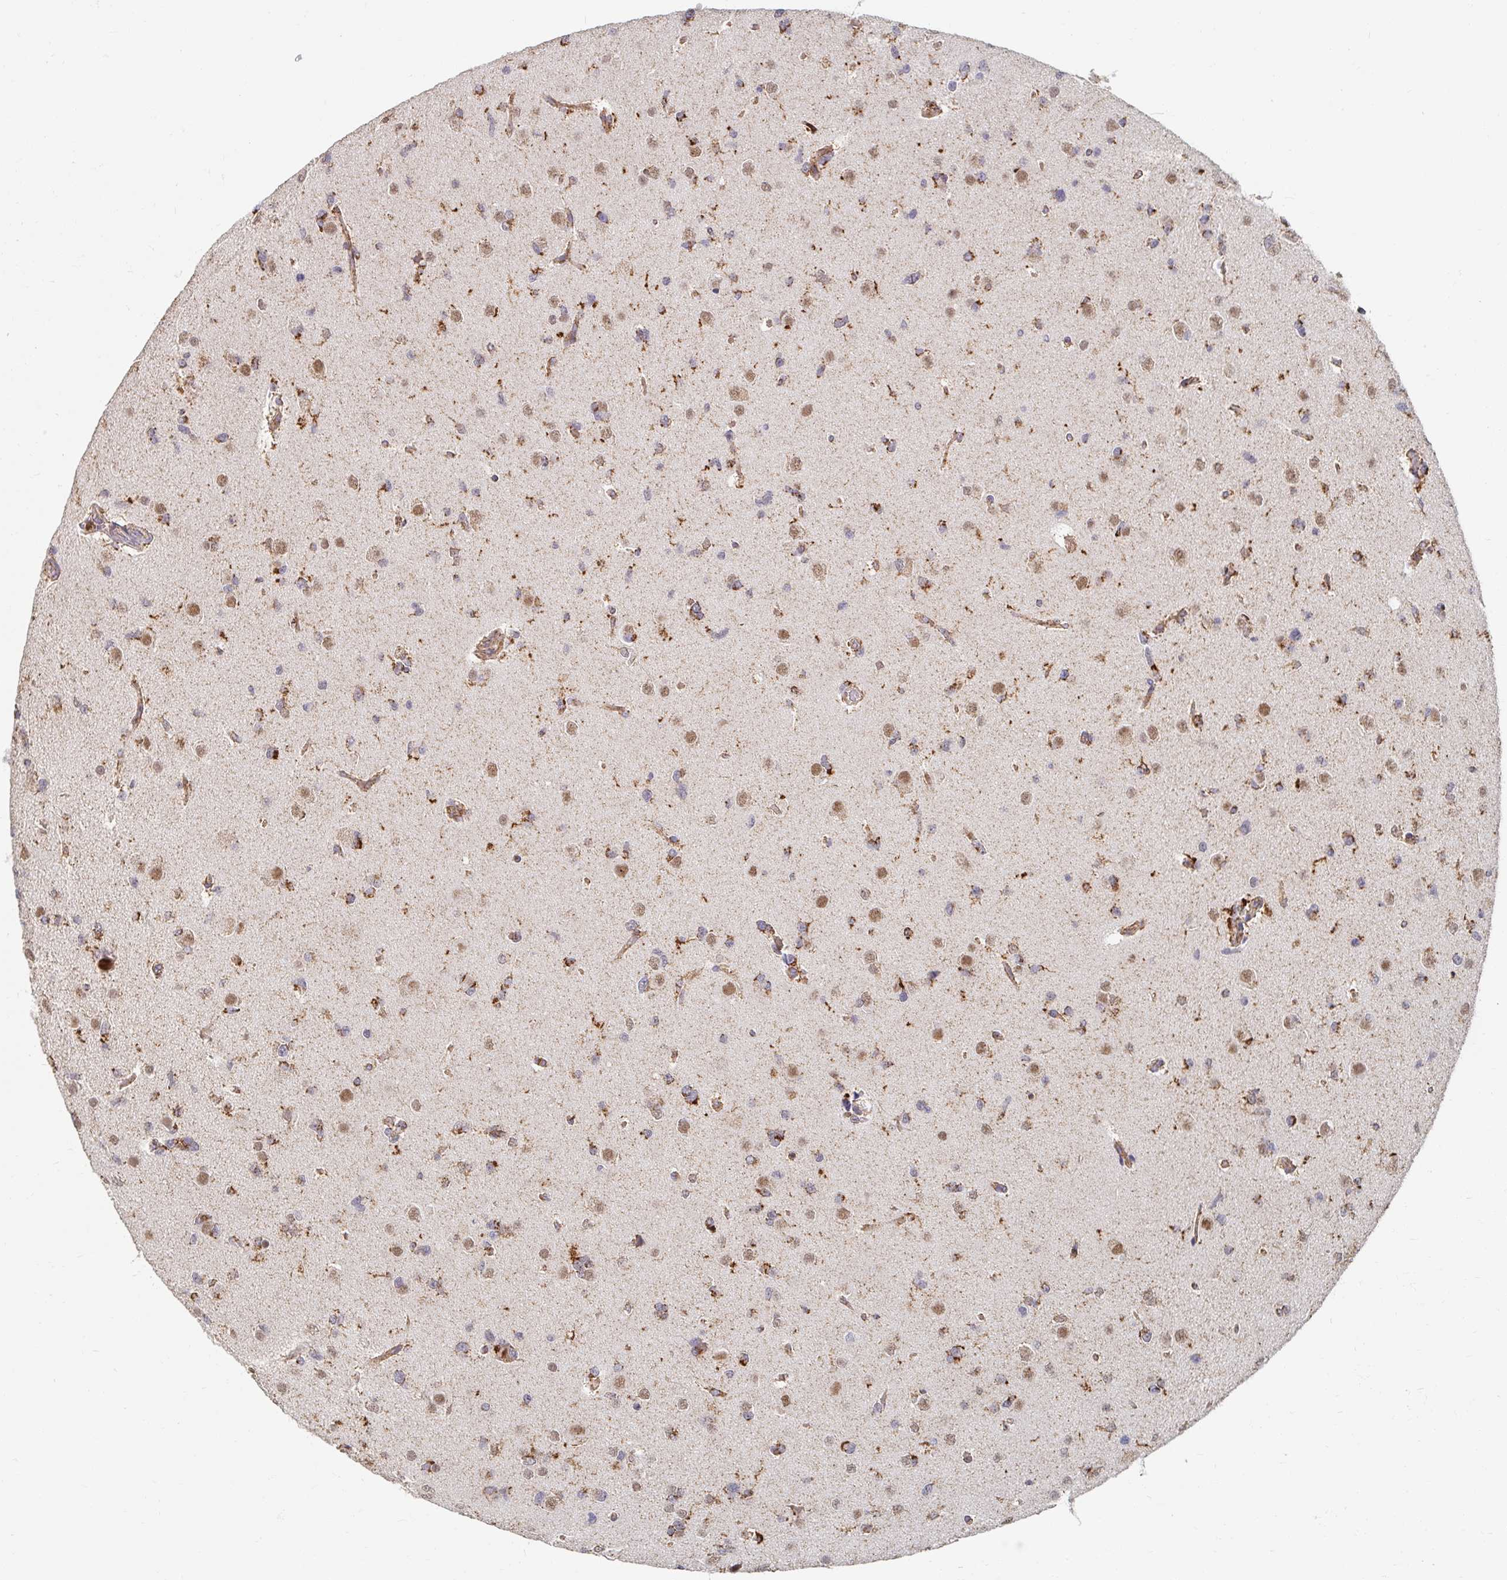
{"staining": {"intensity": "moderate", "quantity": ">75%", "location": "cytoplasmic/membranous"}, "tissue": "glioma", "cell_type": "Tumor cells", "image_type": "cancer", "snomed": [{"axis": "morphology", "description": "Glioma, malignant, Low grade"}, {"axis": "topography", "description": "Brain"}], "caption": "Low-grade glioma (malignant) stained with immunohistochemistry (IHC) exhibits moderate cytoplasmic/membranous positivity in approximately >75% of tumor cells.", "gene": "MAVS", "patient": {"sex": "female", "age": 55}}